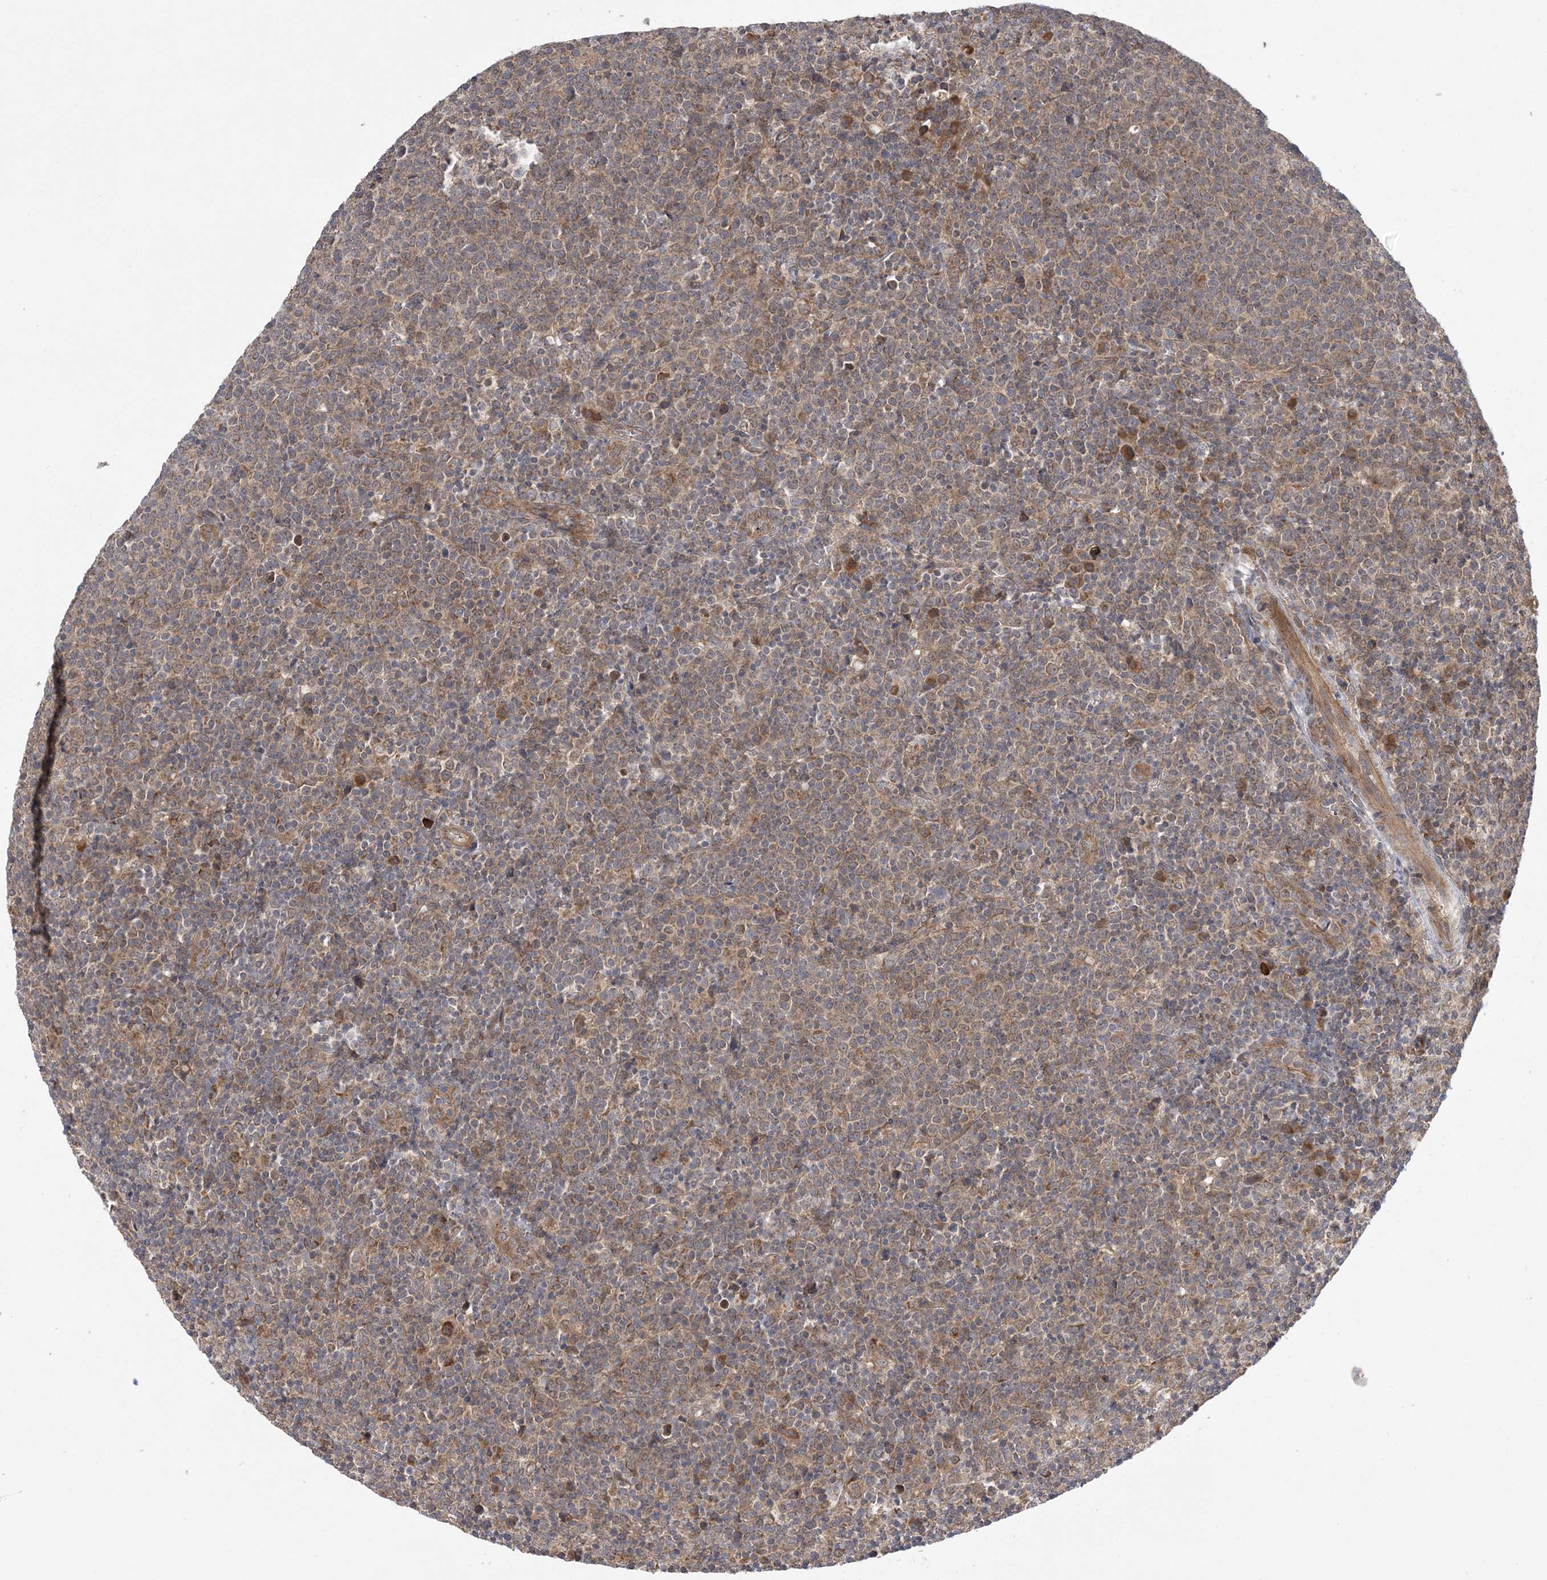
{"staining": {"intensity": "weak", "quantity": "25%-75%", "location": "cytoplasmic/membranous"}, "tissue": "lymphoma", "cell_type": "Tumor cells", "image_type": "cancer", "snomed": [{"axis": "morphology", "description": "Malignant lymphoma, non-Hodgkin's type, High grade"}, {"axis": "topography", "description": "Lymph node"}], "caption": "Immunohistochemical staining of high-grade malignant lymphoma, non-Hodgkin's type shows weak cytoplasmic/membranous protein positivity in about 25%-75% of tumor cells. (DAB = brown stain, brightfield microscopy at high magnification).", "gene": "MMADHC", "patient": {"sex": "male", "age": 61}}